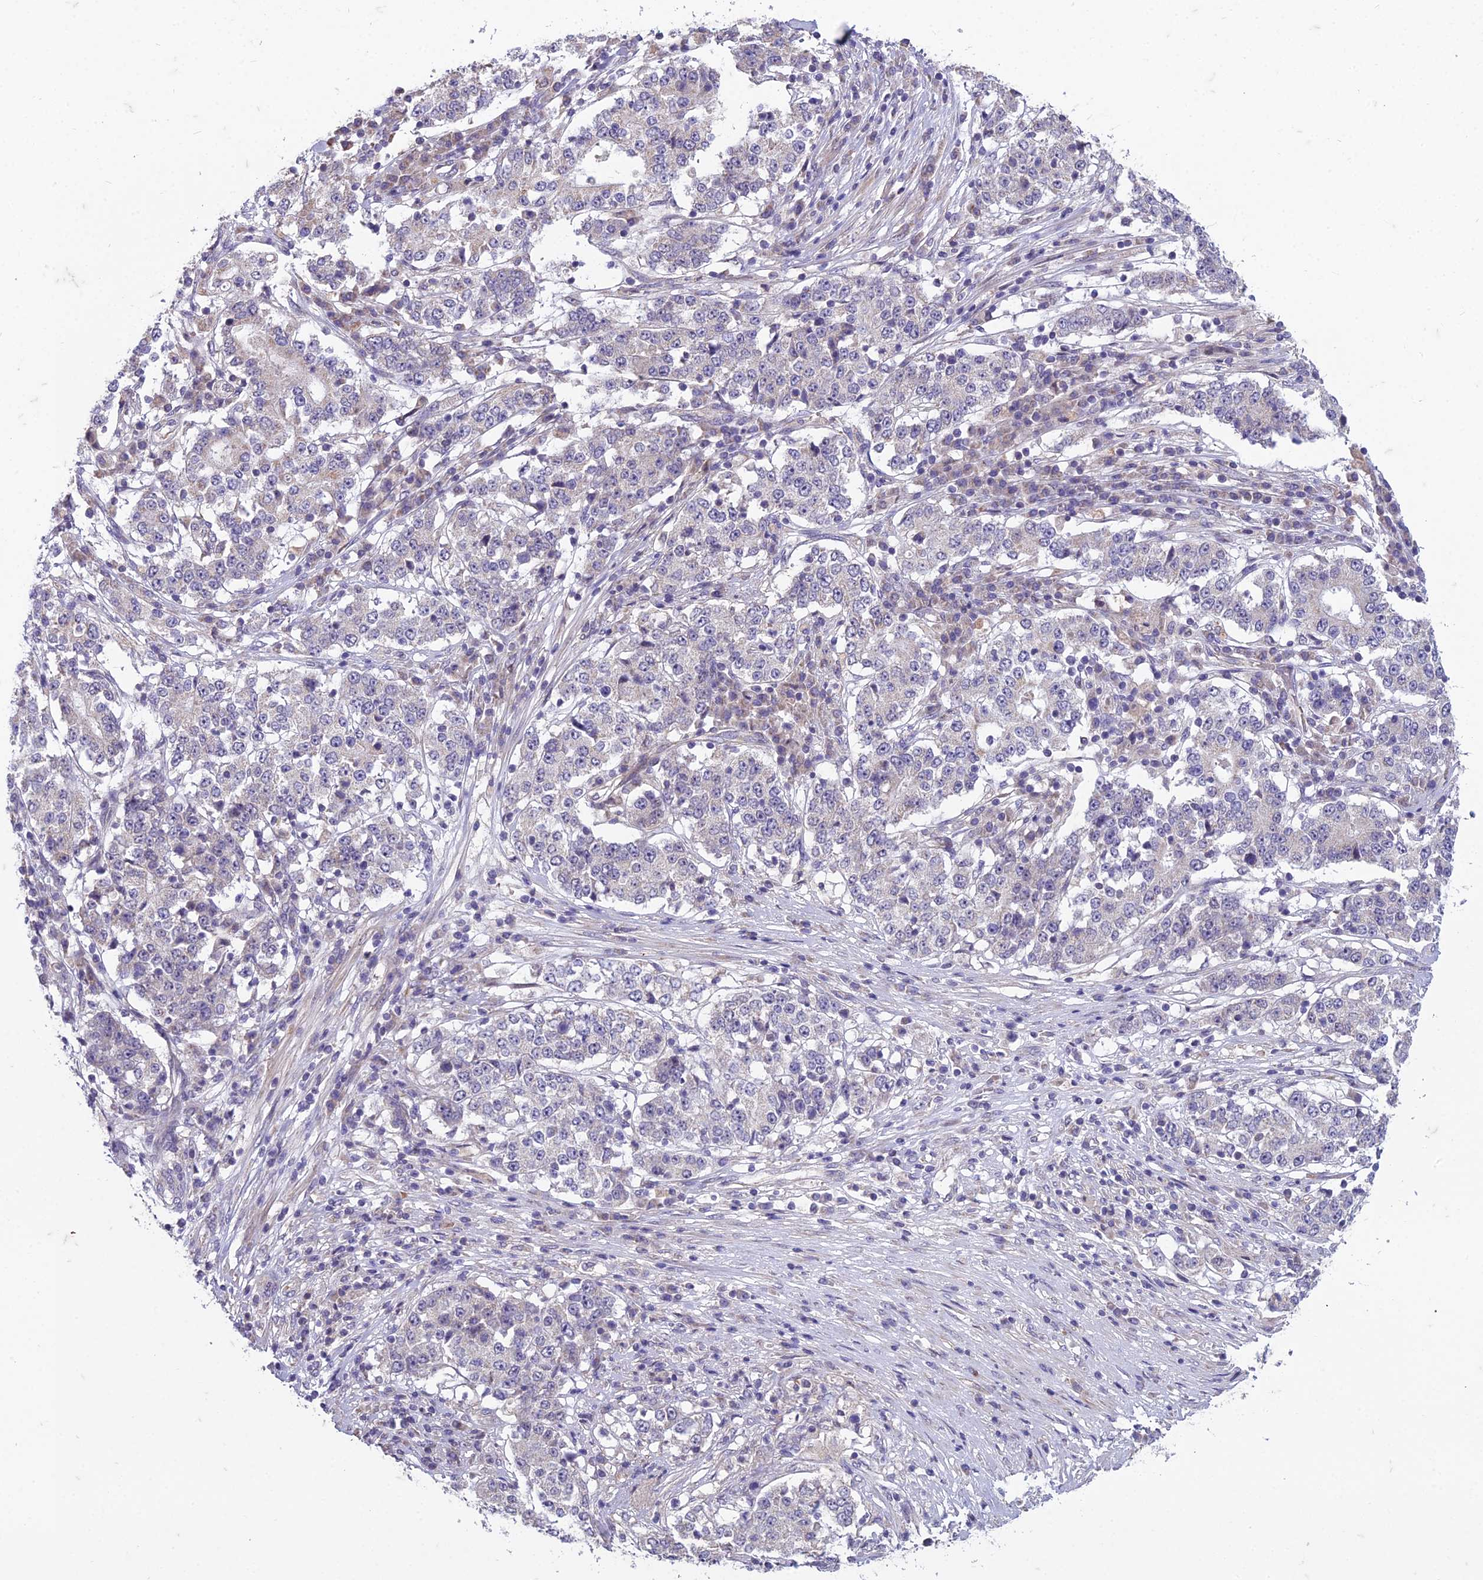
{"staining": {"intensity": "negative", "quantity": "none", "location": "none"}, "tissue": "stomach cancer", "cell_type": "Tumor cells", "image_type": "cancer", "snomed": [{"axis": "morphology", "description": "Adenocarcinoma, NOS"}, {"axis": "topography", "description": "Stomach"}], "caption": "A photomicrograph of human adenocarcinoma (stomach) is negative for staining in tumor cells.", "gene": "DUS2", "patient": {"sex": "male", "age": 59}}